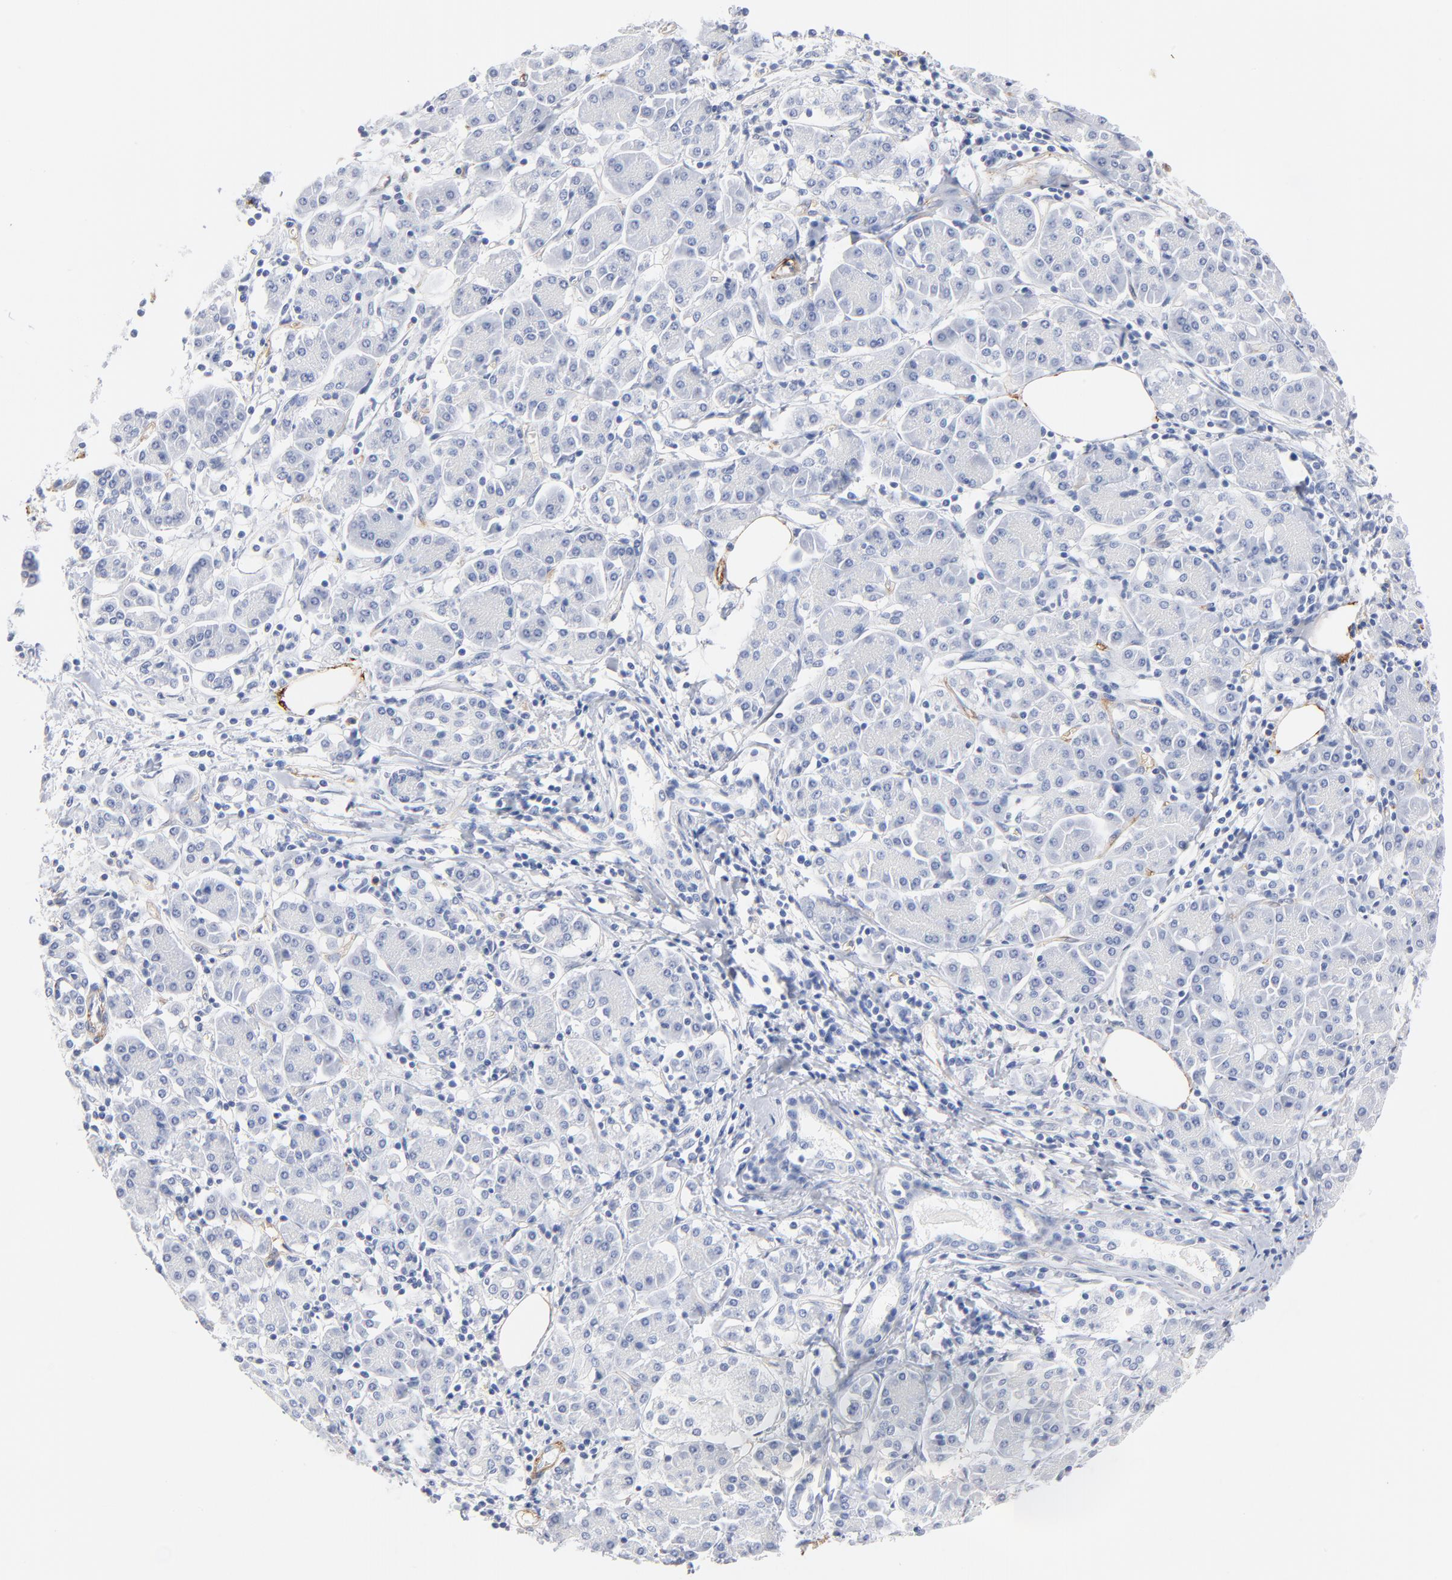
{"staining": {"intensity": "negative", "quantity": "none", "location": "none"}, "tissue": "pancreatic cancer", "cell_type": "Tumor cells", "image_type": "cancer", "snomed": [{"axis": "morphology", "description": "Adenocarcinoma, NOS"}, {"axis": "topography", "description": "Pancreas"}], "caption": "This is a photomicrograph of IHC staining of pancreatic cancer, which shows no positivity in tumor cells.", "gene": "AGTR1", "patient": {"sex": "female", "age": 57}}